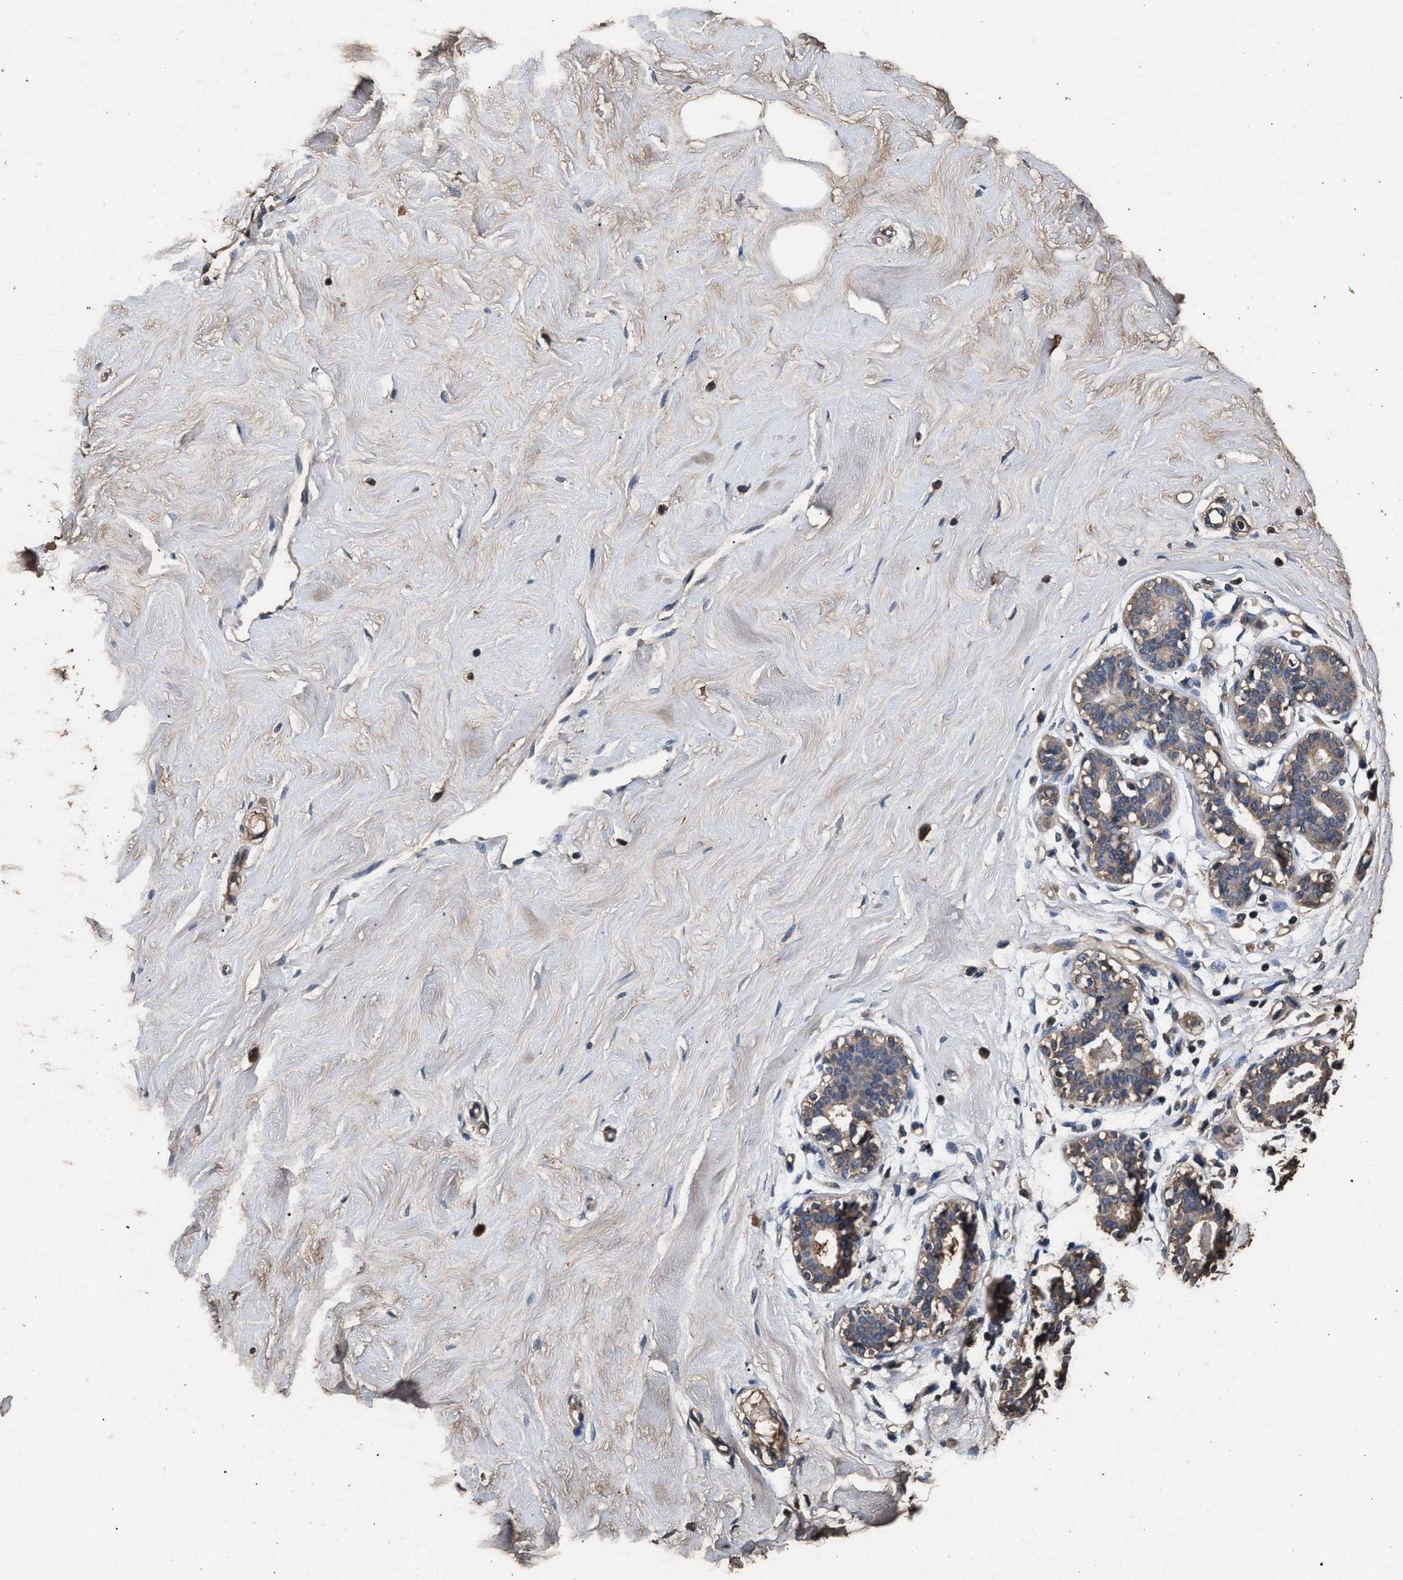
{"staining": {"intensity": "moderate", "quantity": ">75%", "location": "cytoplasmic/membranous"}, "tissue": "breast", "cell_type": "Adipocytes", "image_type": "normal", "snomed": [{"axis": "morphology", "description": "Normal tissue, NOS"}, {"axis": "topography", "description": "Breast"}], "caption": "Breast was stained to show a protein in brown. There is medium levels of moderate cytoplasmic/membranous expression in approximately >75% of adipocytes. (Stains: DAB (3,3'-diaminobenzidine) in brown, nuclei in blue, Microscopy: brightfield microscopy at high magnification).", "gene": "ENSG00000286112", "patient": {"sex": "female", "age": 23}}